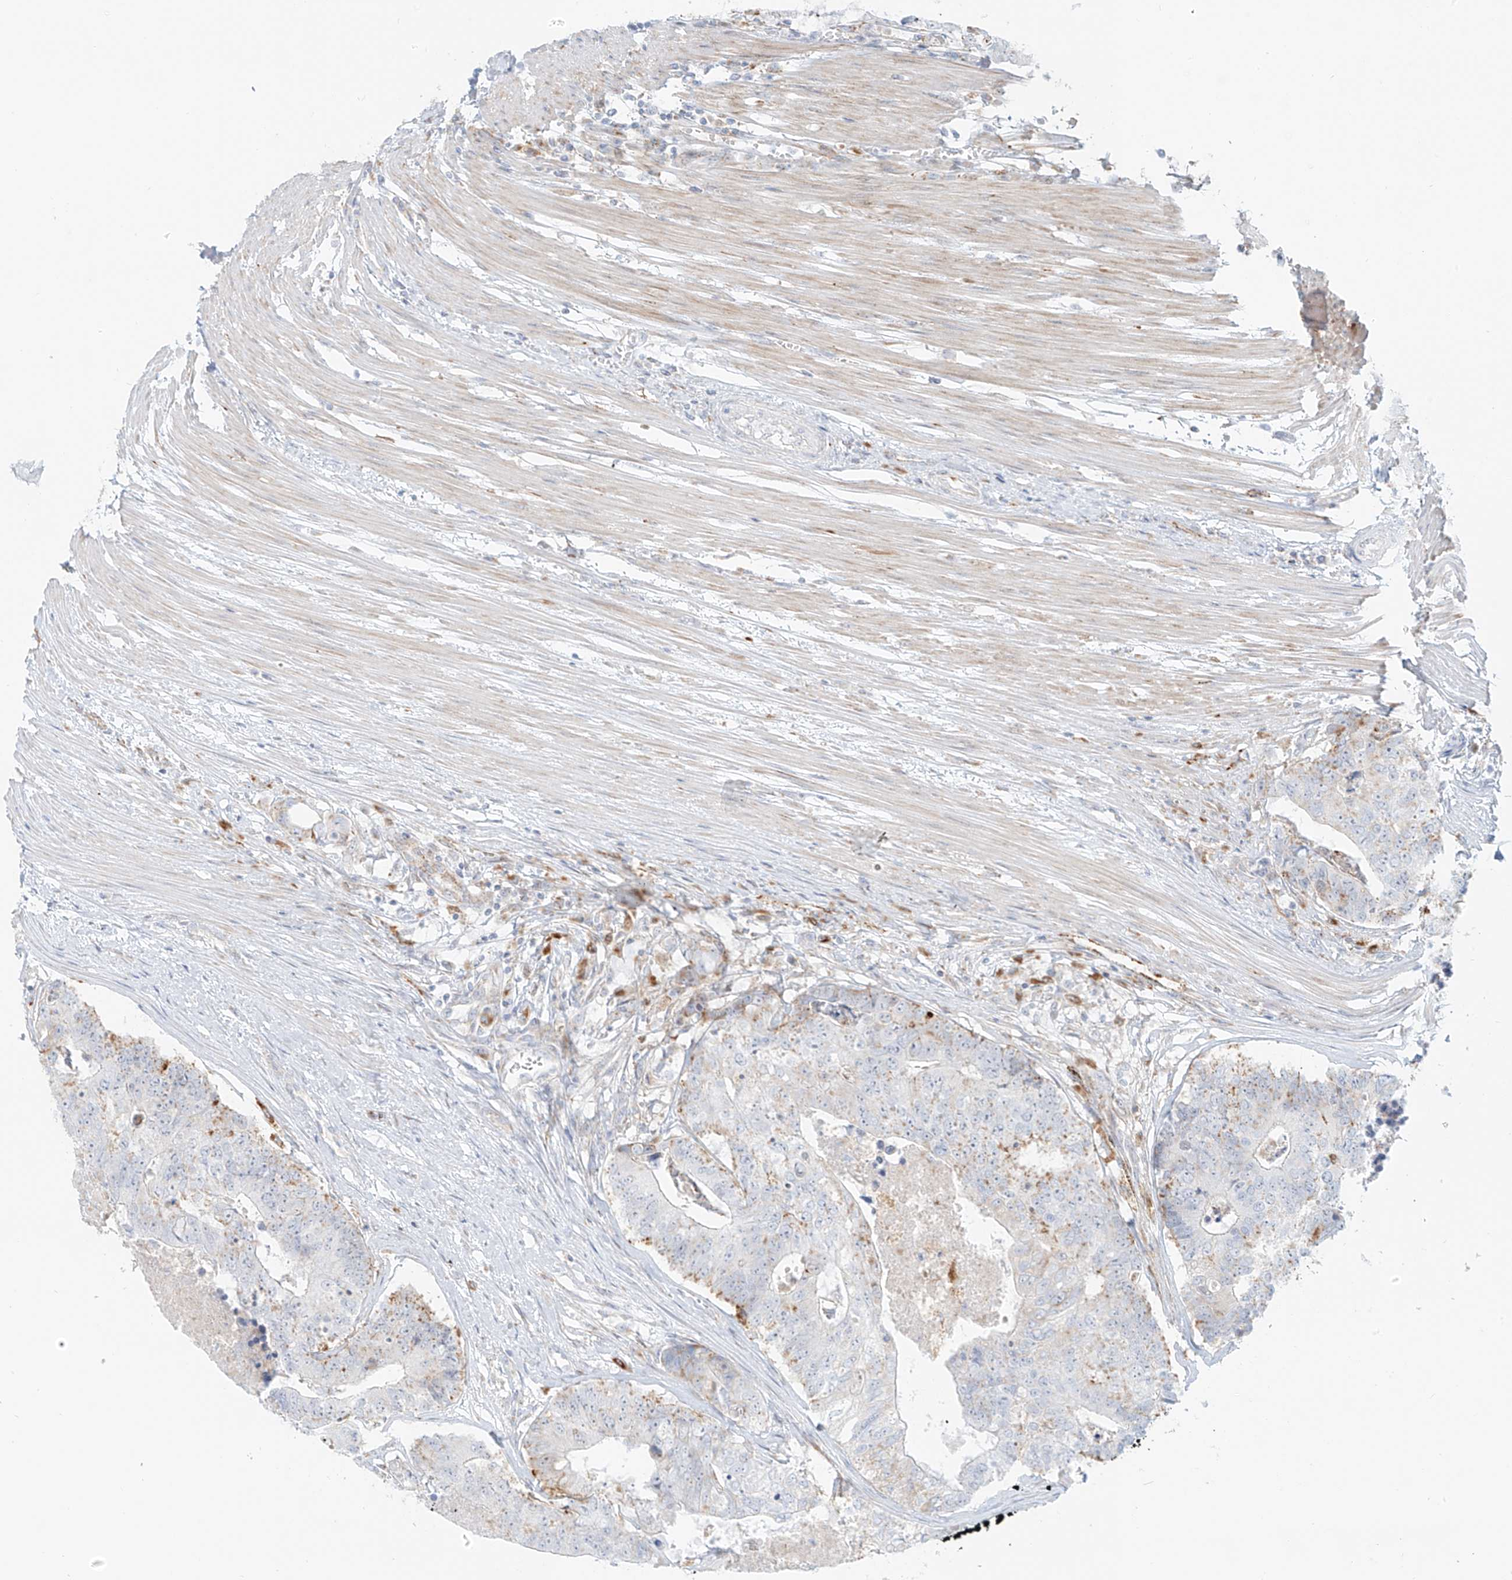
{"staining": {"intensity": "moderate", "quantity": "<25%", "location": "cytoplasmic/membranous"}, "tissue": "colorectal cancer", "cell_type": "Tumor cells", "image_type": "cancer", "snomed": [{"axis": "morphology", "description": "Adenocarcinoma, NOS"}, {"axis": "topography", "description": "Colon"}], "caption": "Brown immunohistochemical staining in colorectal adenocarcinoma shows moderate cytoplasmic/membranous expression in approximately <25% of tumor cells.", "gene": "SLC35F6", "patient": {"sex": "female", "age": 67}}